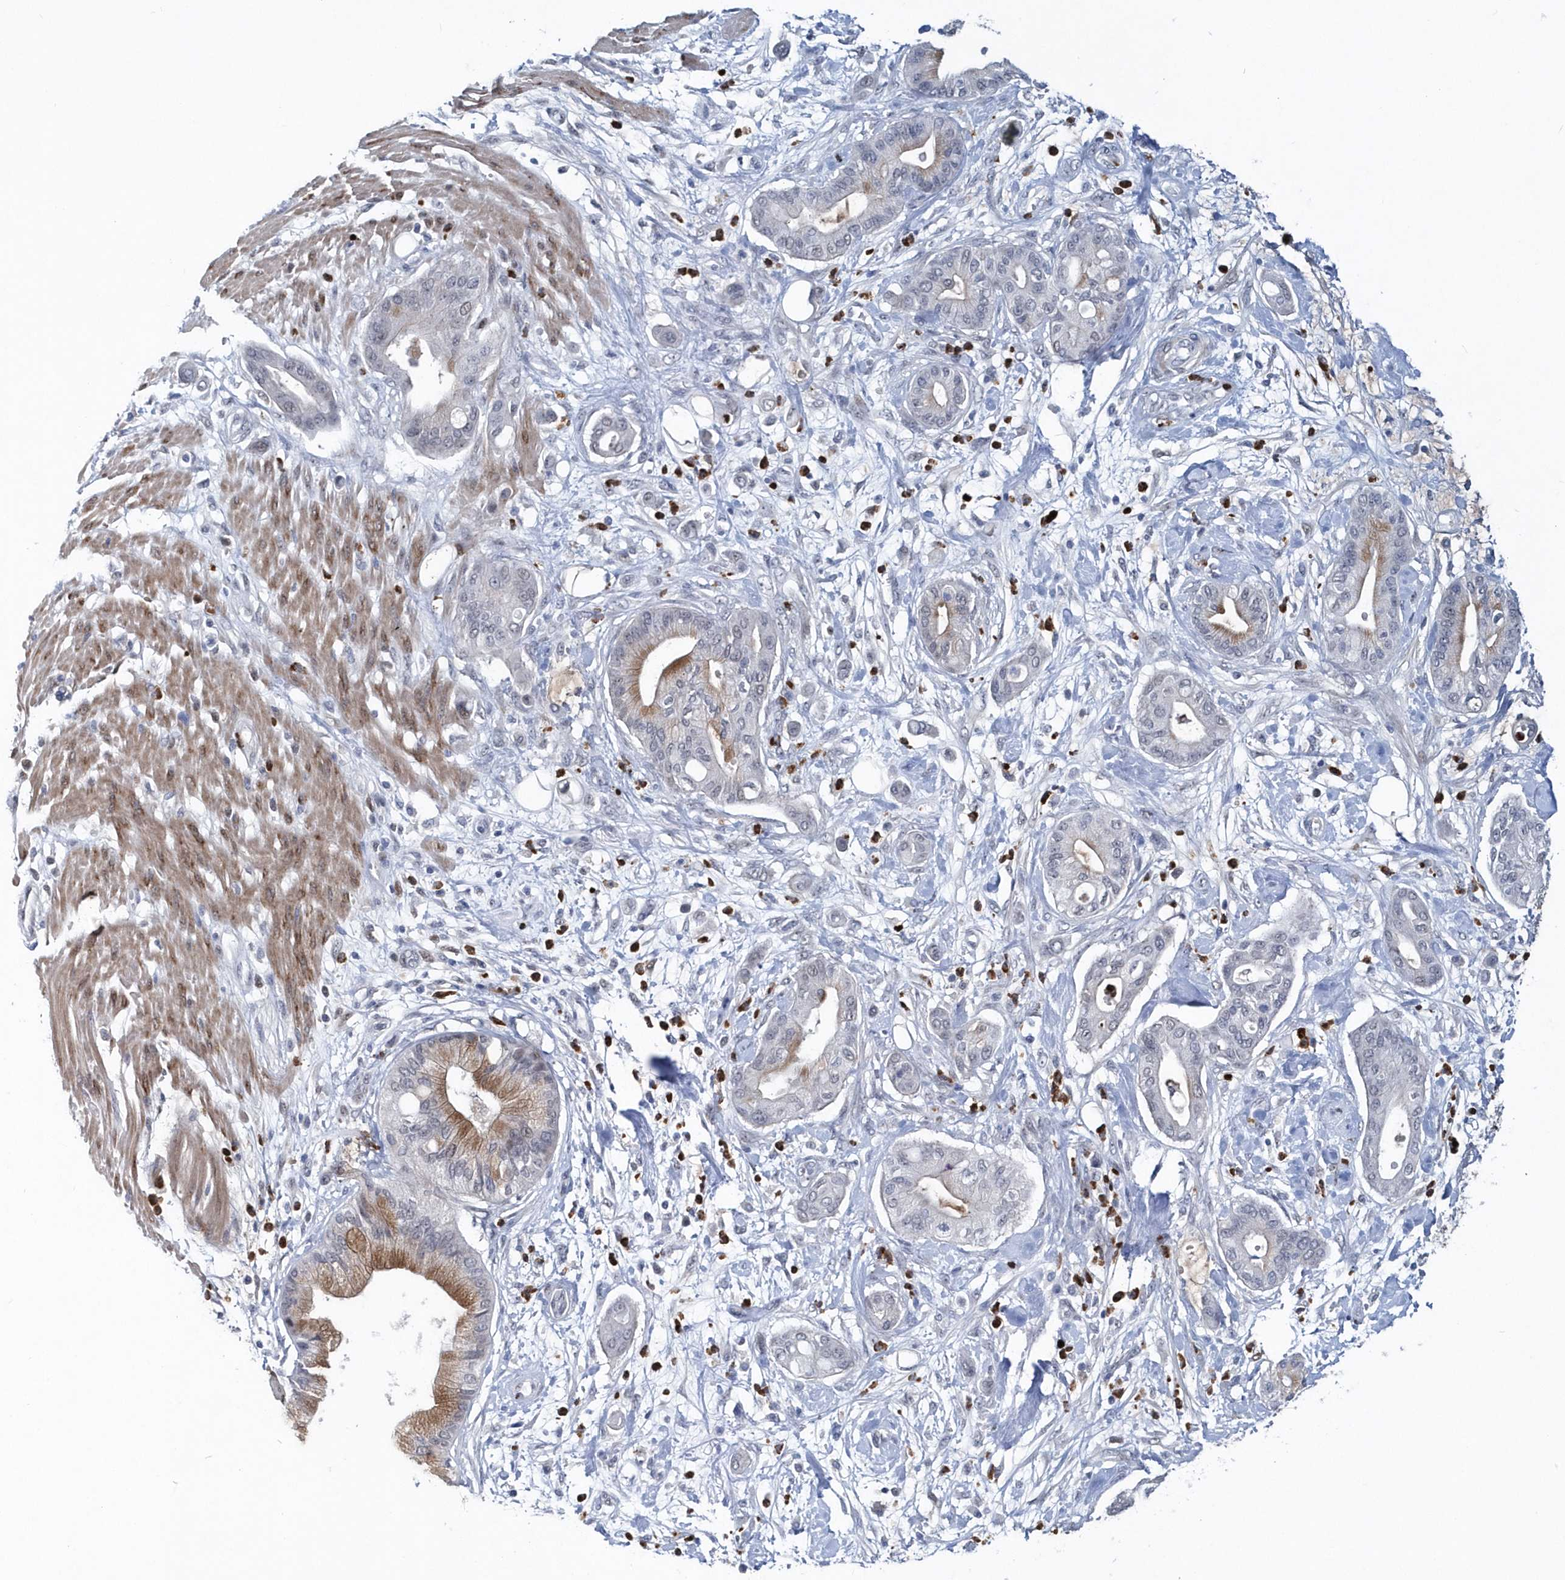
{"staining": {"intensity": "moderate", "quantity": "<25%", "location": "cytoplasmic/membranous"}, "tissue": "pancreatic cancer", "cell_type": "Tumor cells", "image_type": "cancer", "snomed": [{"axis": "morphology", "description": "Adenocarcinoma, NOS"}, {"axis": "morphology", "description": "Adenocarcinoma, metastatic, NOS"}, {"axis": "topography", "description": "Lymph node"}, {"axis": "topography", "description": "Pancreas"}, {"axis": "topography", "description": "Duodenum"}], "caption": "Pancreatic cancer stained with a protein marker exhibits moderate staining in tumor cells.", "gene": "ASCL4", "patient": {"sex": "female", "age": 64}}